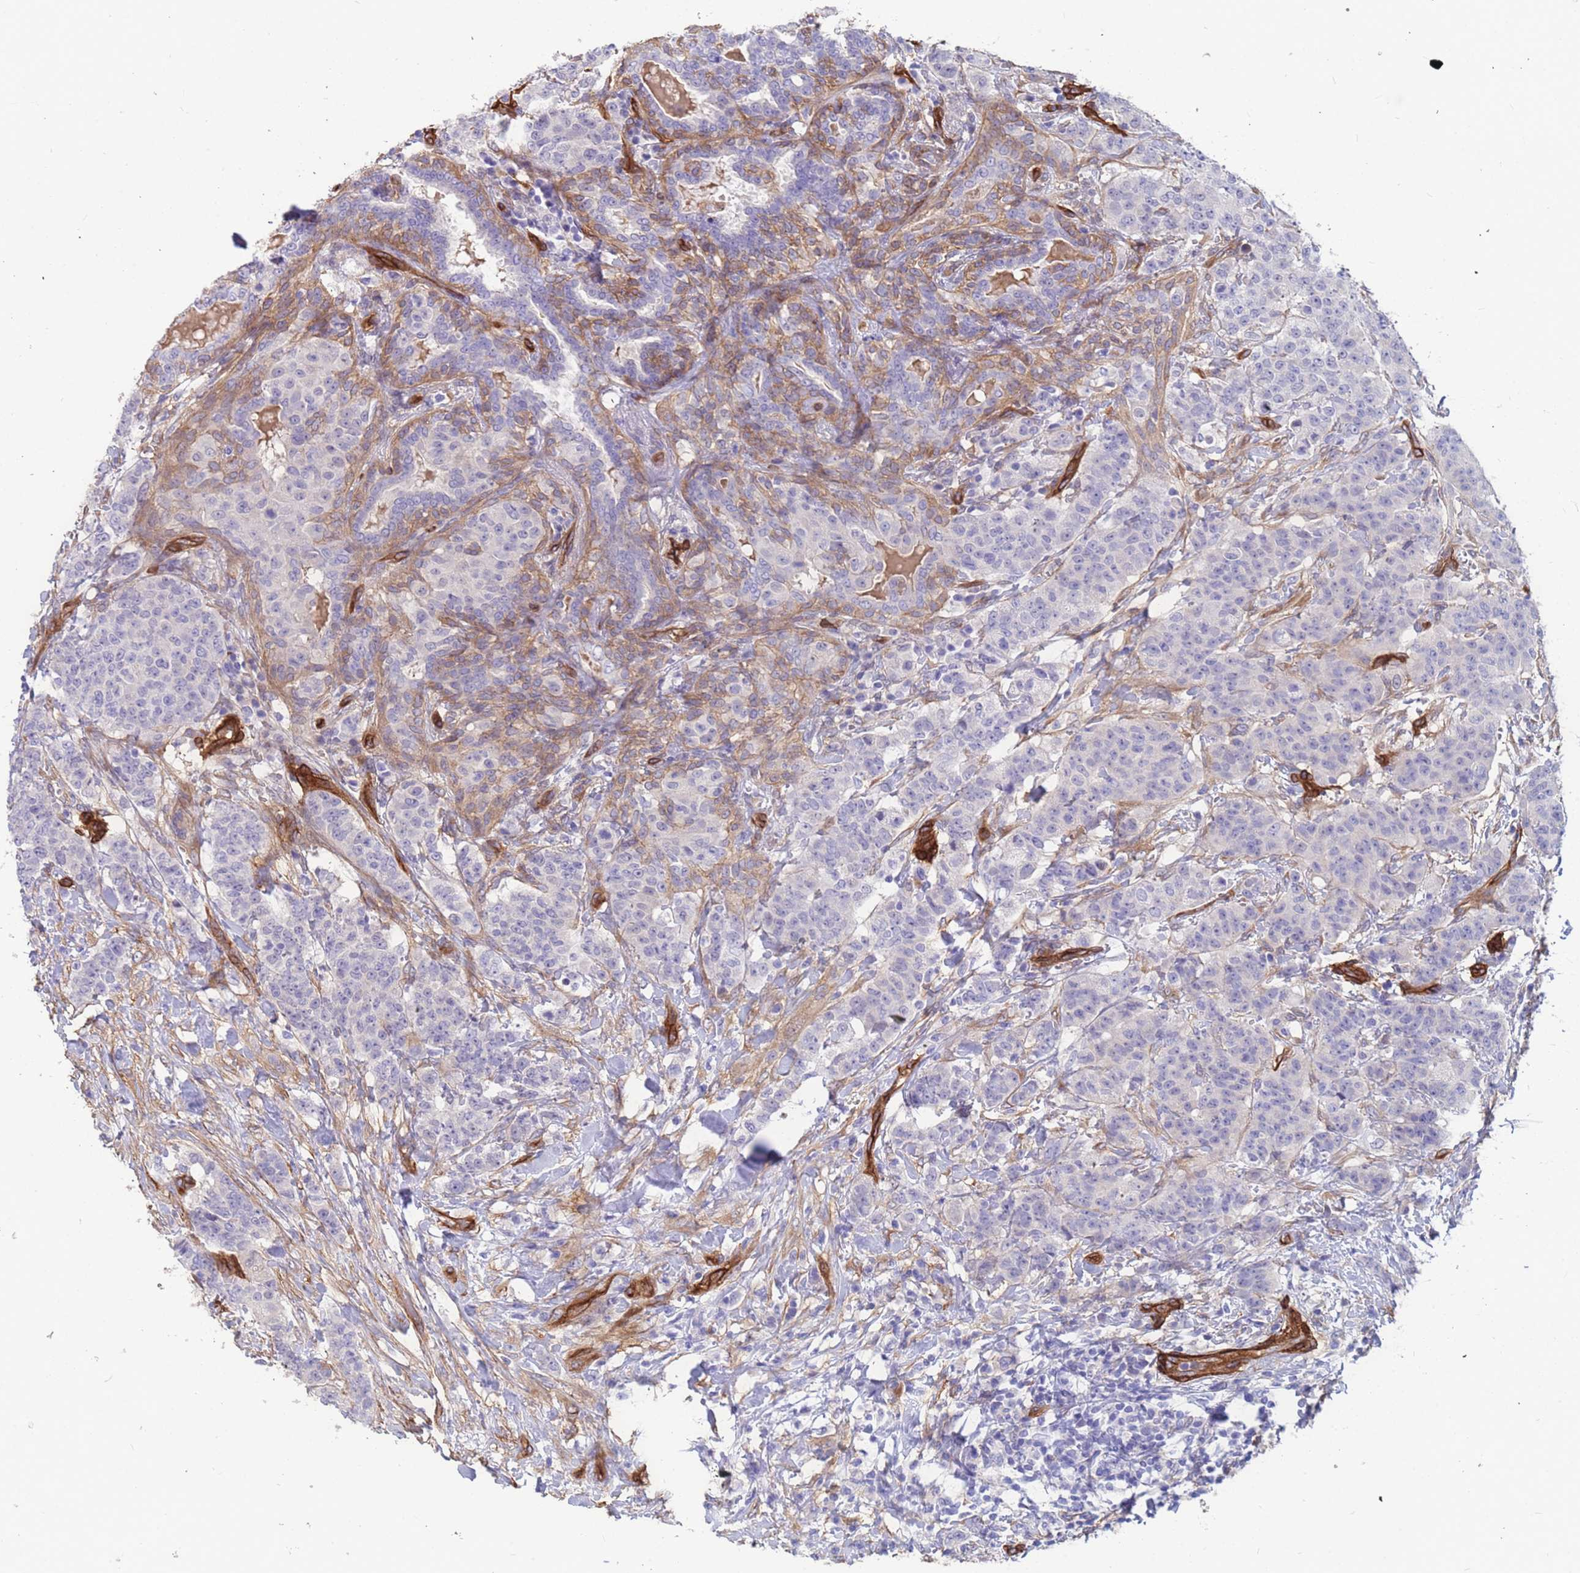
{"staining": {"intensity": "negative", "quantity": "none", "location": "none"}, "tissue": "breast cancer", "cell_type": "Tumor cells", "image_type": "cancer", "snomed": [{"axis": "morphology", "description": "Duct carcinoma"}, {"axis": "topography", "description": "Breast"}], "caption": "High power microscopy image of an immunohistochemistry (IHC) image of breast cancer (invasive ductal carcinoma), revealing no significant expression in tumor cells.", "gene": "EHD2", "patient": {"sex": "female", "age": 40}}